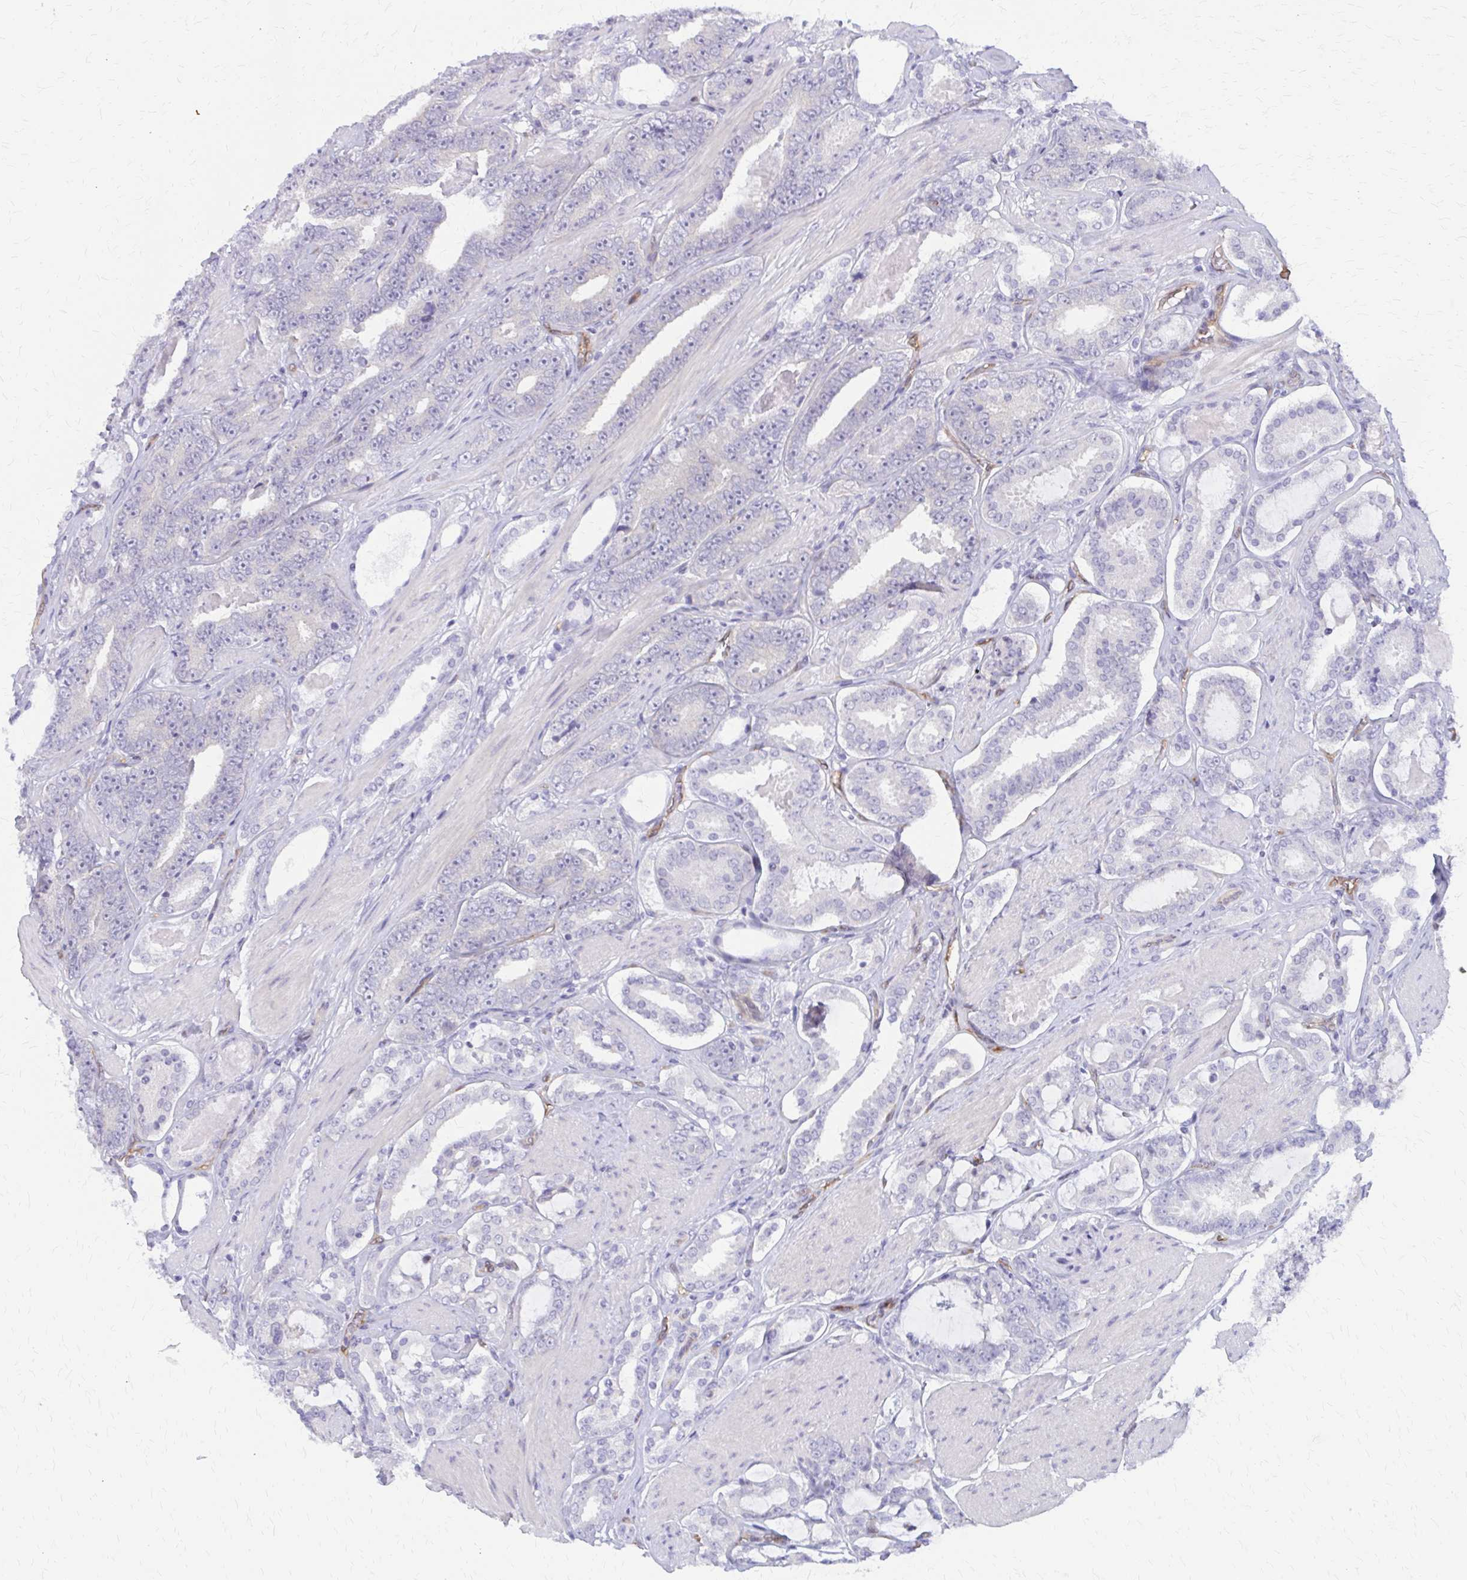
{"staining": {"intensity": "negative", "quantity": "none", "location": "none"}, "tissue": "prostate cancer", "cell_type": "Tumor cells", "image_type": "cancer", "snomed": [{"axis": "morphology", "description": "Adenocarcinoma, High grade"}, {"axis": "topography", "description": "Prostate"}], "caption": "Human prostate cancer (high-grade adenocarcinoma) stained for a protein using immunohistochemistry (IHC) displays no staining in tumor cells.", "gene": "CLIC2", "patient": {"sex": "male", "age": 63}}